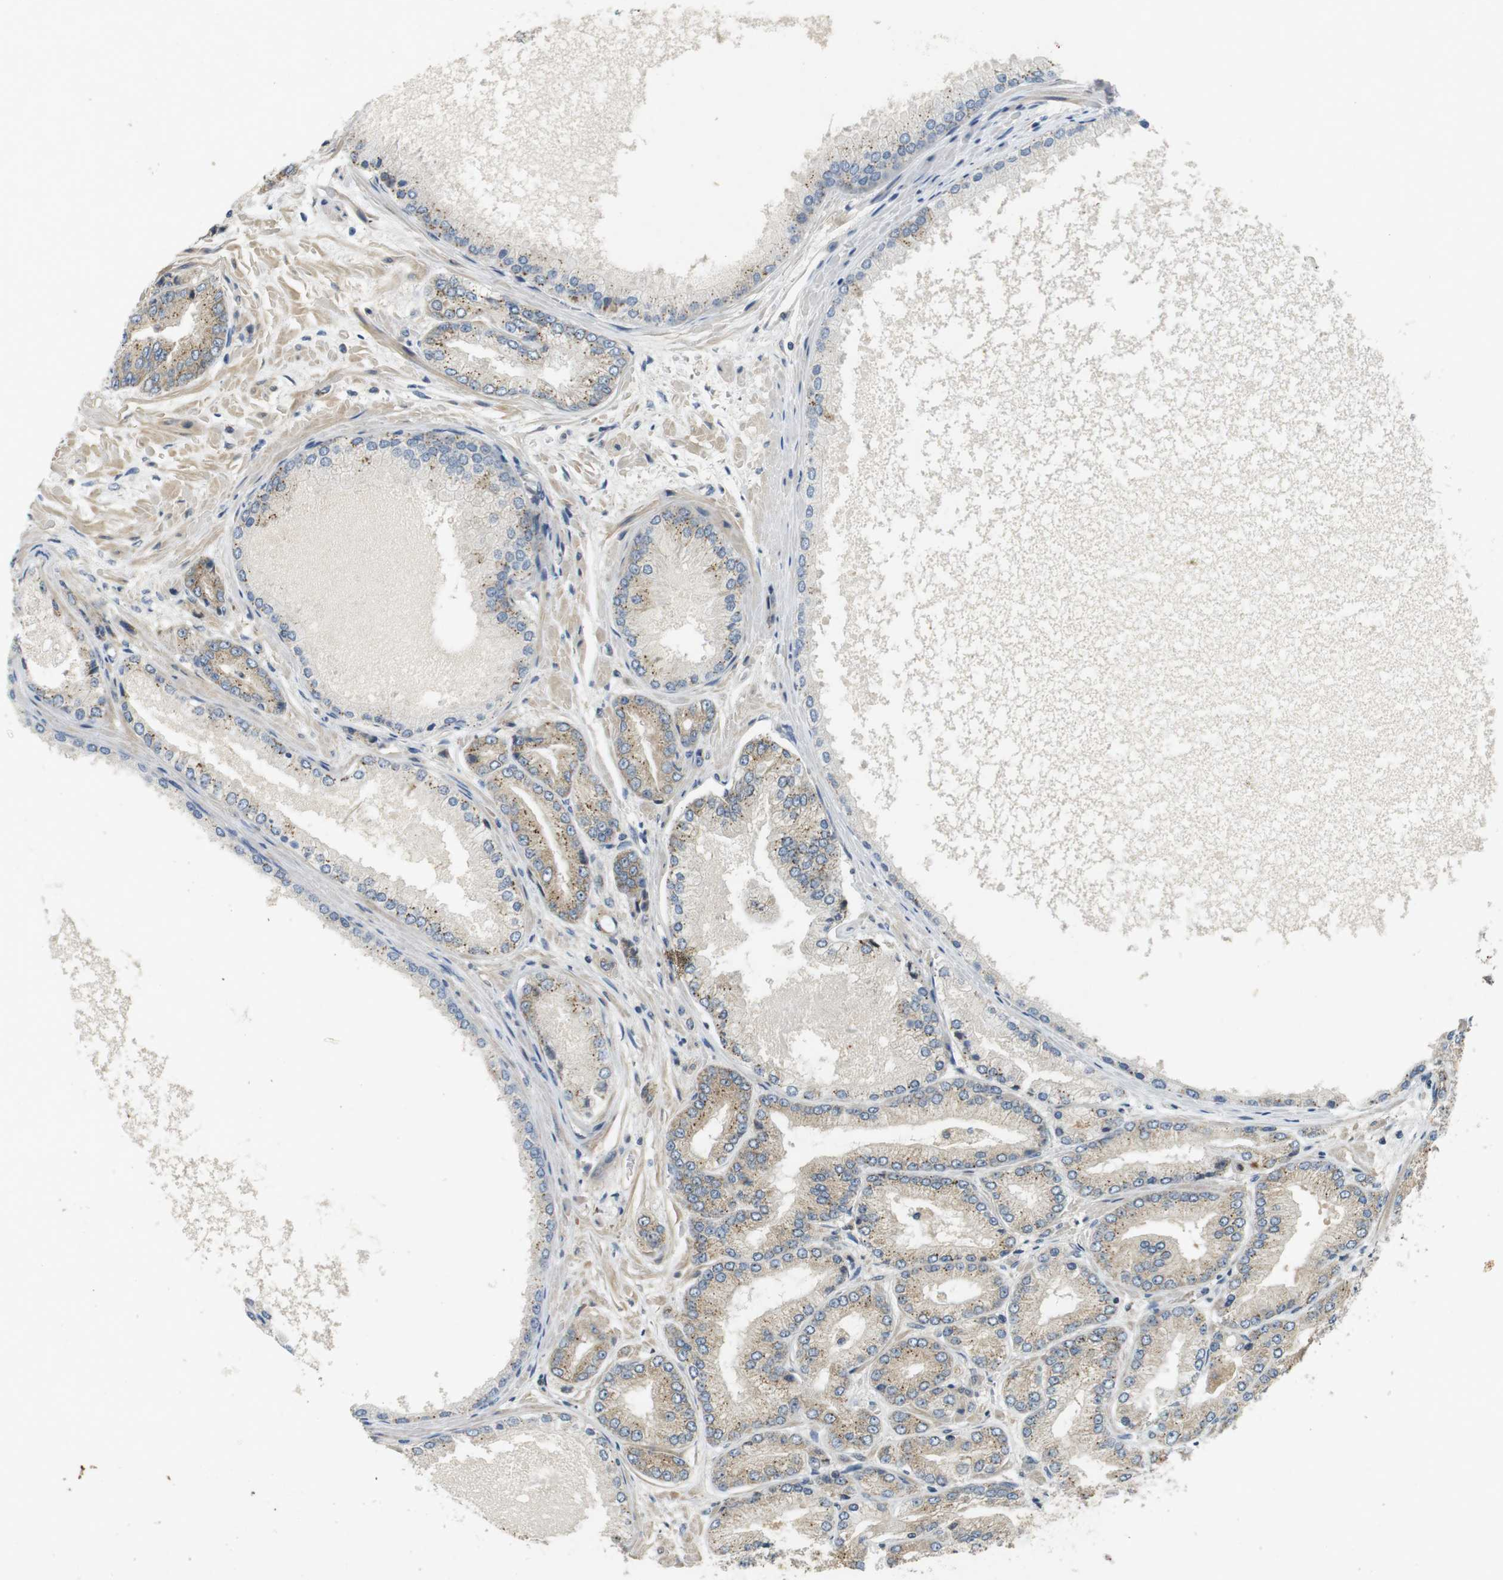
{"staining": {"intensity": "moderate", "quantity": "25%-75%", "location": "cytoplasmic/membranous"}, "tissue": "prostate cancer", "cell_type": "Tumor cells", "image_type": "cancer", "snomed": [{"axis": "morphology", "description": "Adenocarcinoma, High grade"}, {"axis": "topography", "description": "Prostate"}], "caption": "Brown immunohistochemical staining in human adenocarcinoma (high-grade) (prostate) demonstrates moderate cytoplasmic/membranous expression in about 25%-75% of tumor cells. The staining was performed using DAB, with brown indicating positive protein expression. Nuclei are stained blue with hematoxylin.", "gene": "CLTC", "patient": {"sex": "male", "age": 59}}